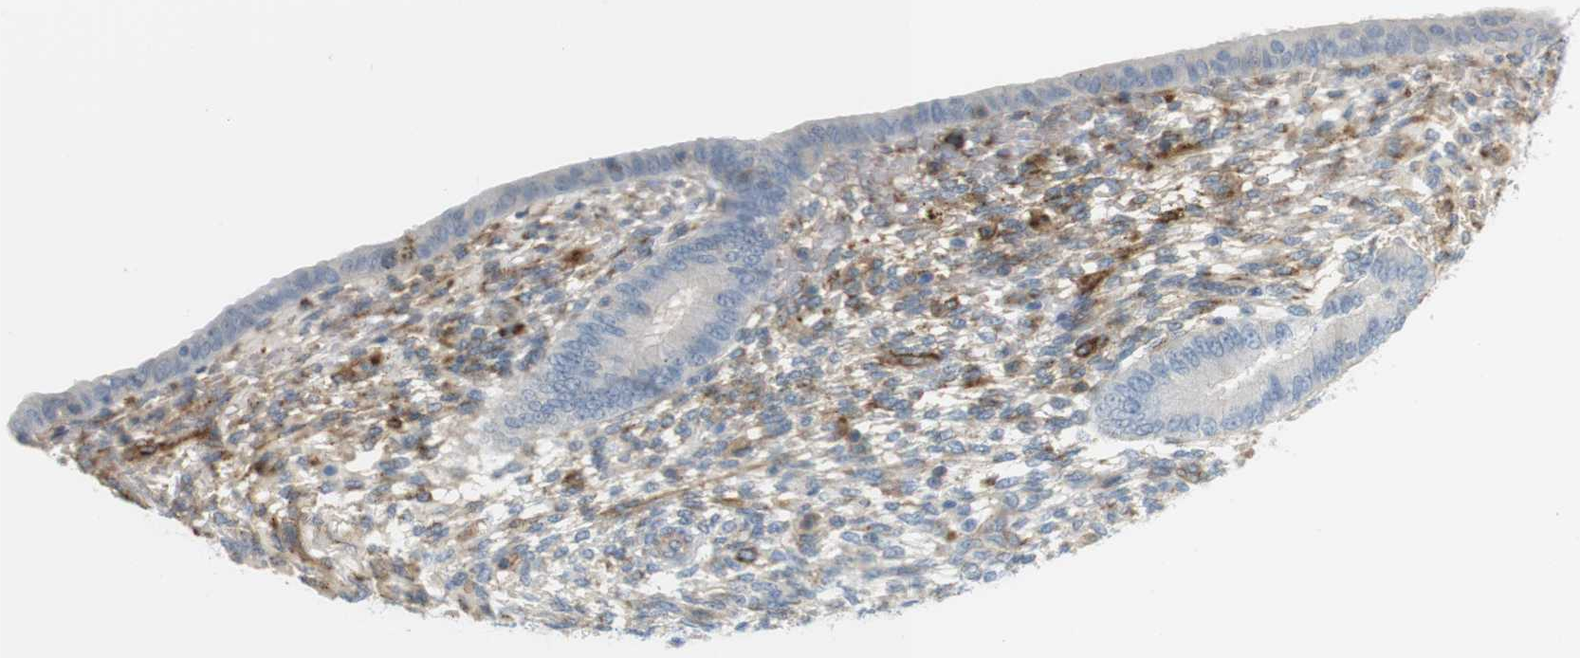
{"staining": {"intensity": "moderate", "quantity": "25%-75%", "location": "cytoplasmic/membranous"}, "tissue": "endometrium", "cell_type": "Cells in endometrial stroma", "image_type": "normal", "snomed": [{"axis": "morphology", "description": "Normal tissue, NOS"}, {"axis": "topography", "description": "Endometrium"}], "caption": "This histopathology image shows immunohistochemistry staining of normal human endometrium, with medium moderate cytoplasmic/membranous positivity in approximately 25%-75% of cells in endometrial stroma.", "gene": "F2R", "patient": {"sex": "female", "age": 42}}